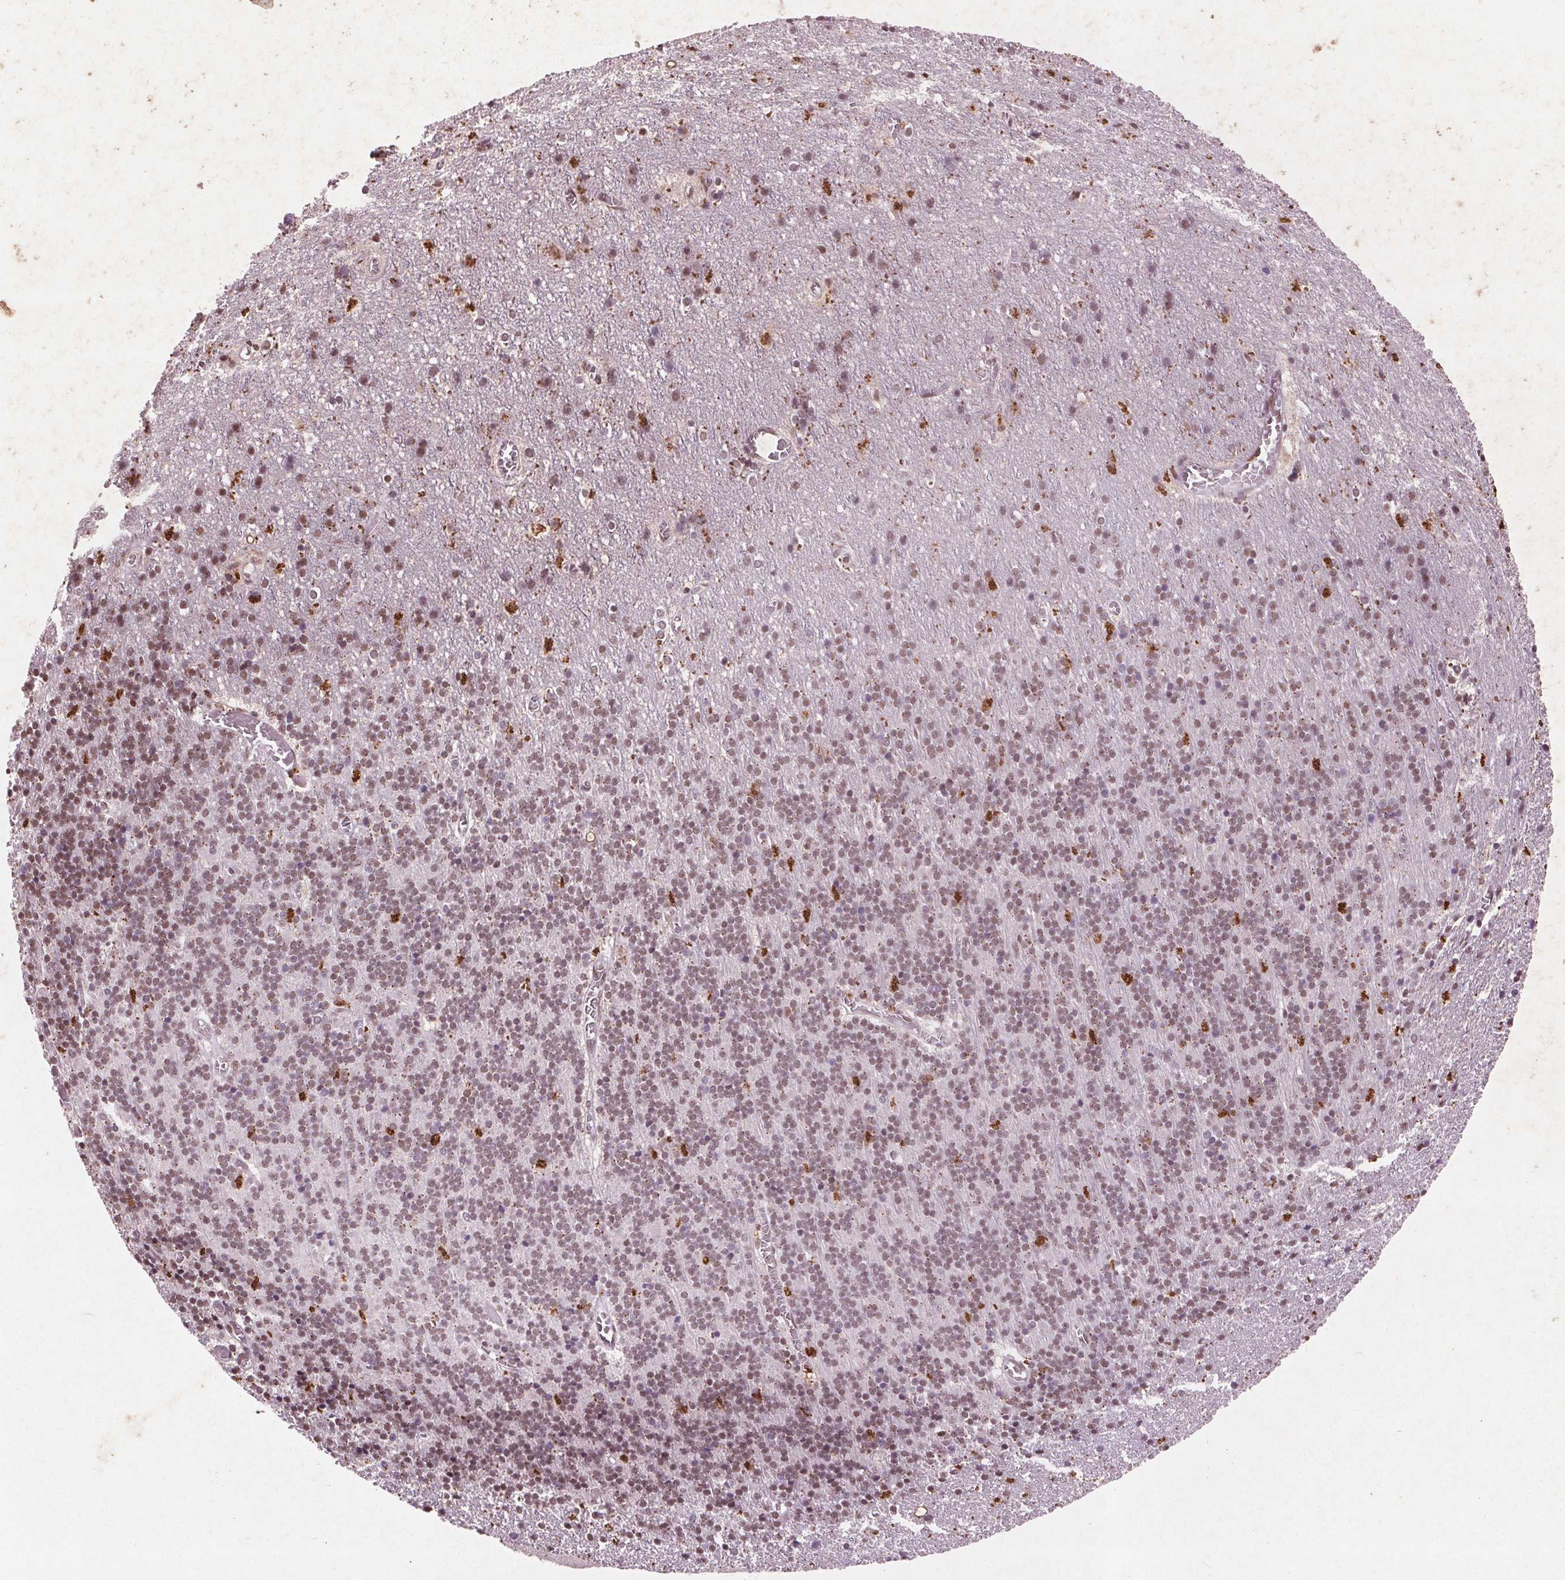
{"staining": {"intensity": "moderate", "quantity": "25%-75%", "location": "nuclear"}, "tissue": "cerebellum", "cell_type": "Cells in granular layer", "image_type": "normal", "snomed": [{"axis": "morphology", "description": "Normal tissue, NOS"}, {"axis": "topography", "description": "Cerebellum"}], "caption": "Protein expression analysis of benign cerebellum displays moderate nuclear positivity in about 25%-75% of cells in granular layer. (DAB (3,3'-diaminobenzidine) = brown stain, brightfield microscopy at high magnification).", "gene": "RPS6KA2", "patient": {"sex": "male", "age": 70}}